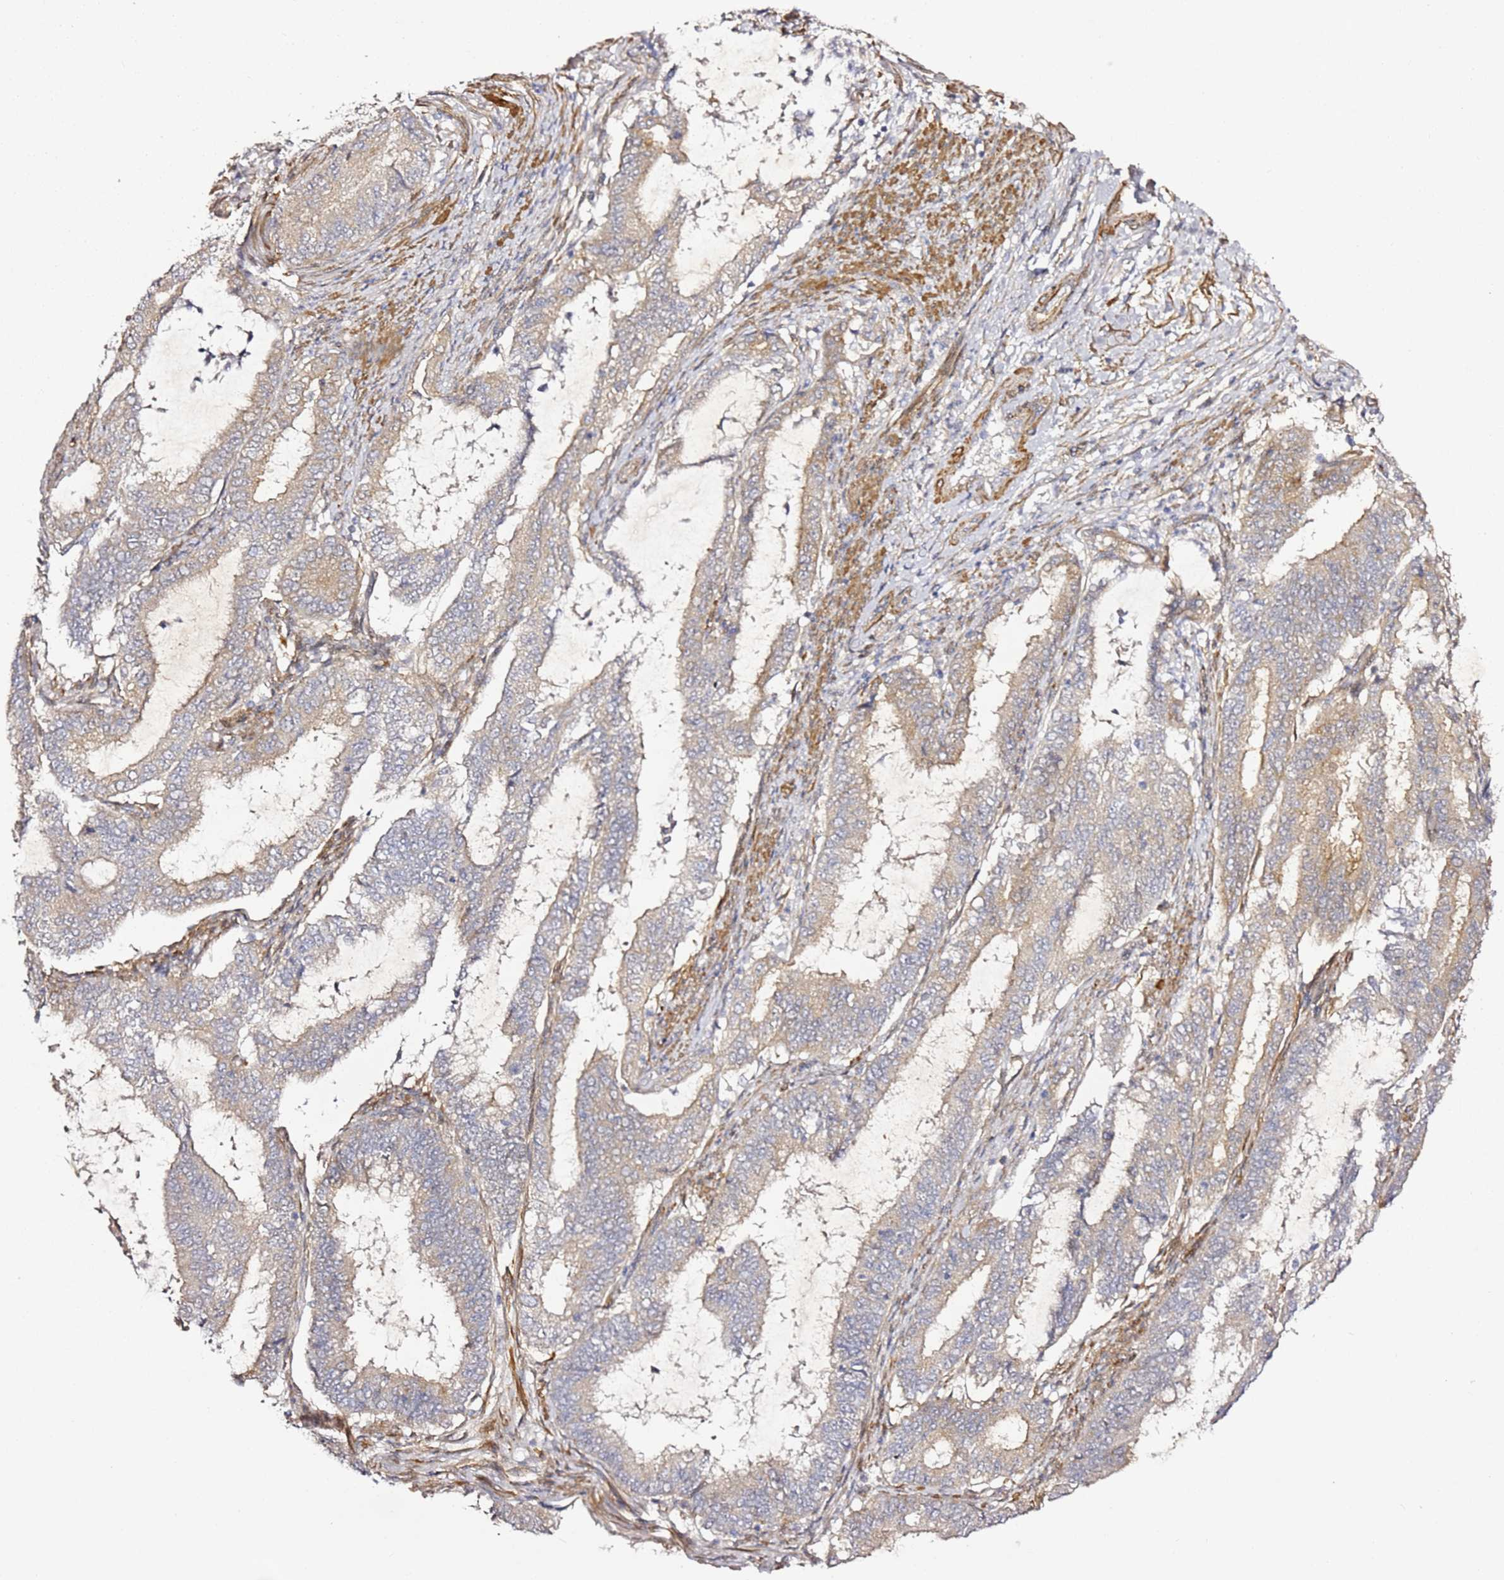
{"staining": {"intensity": "weak", "quantity": "25%-75%", "location": "cytoplasmic/membranous"}, "tissue": "endometrial cancer", "cell_type": "Tumor cells", "image_type": "cancer", "snomed": [{"axis": "morphology", "description": "Adenocarcinoma, NOS"}, {"axis": "topography", "description": "Endometrium"}], "caption": "This photomicrograph shows IHC staining of endometrial adenocarcinoma, with low weak cytoplasmic/membranous staining in about 25%-75% of tumor cells.", "gene": "EPS8L1", "patient": {"sex": "female", "age": 51}}